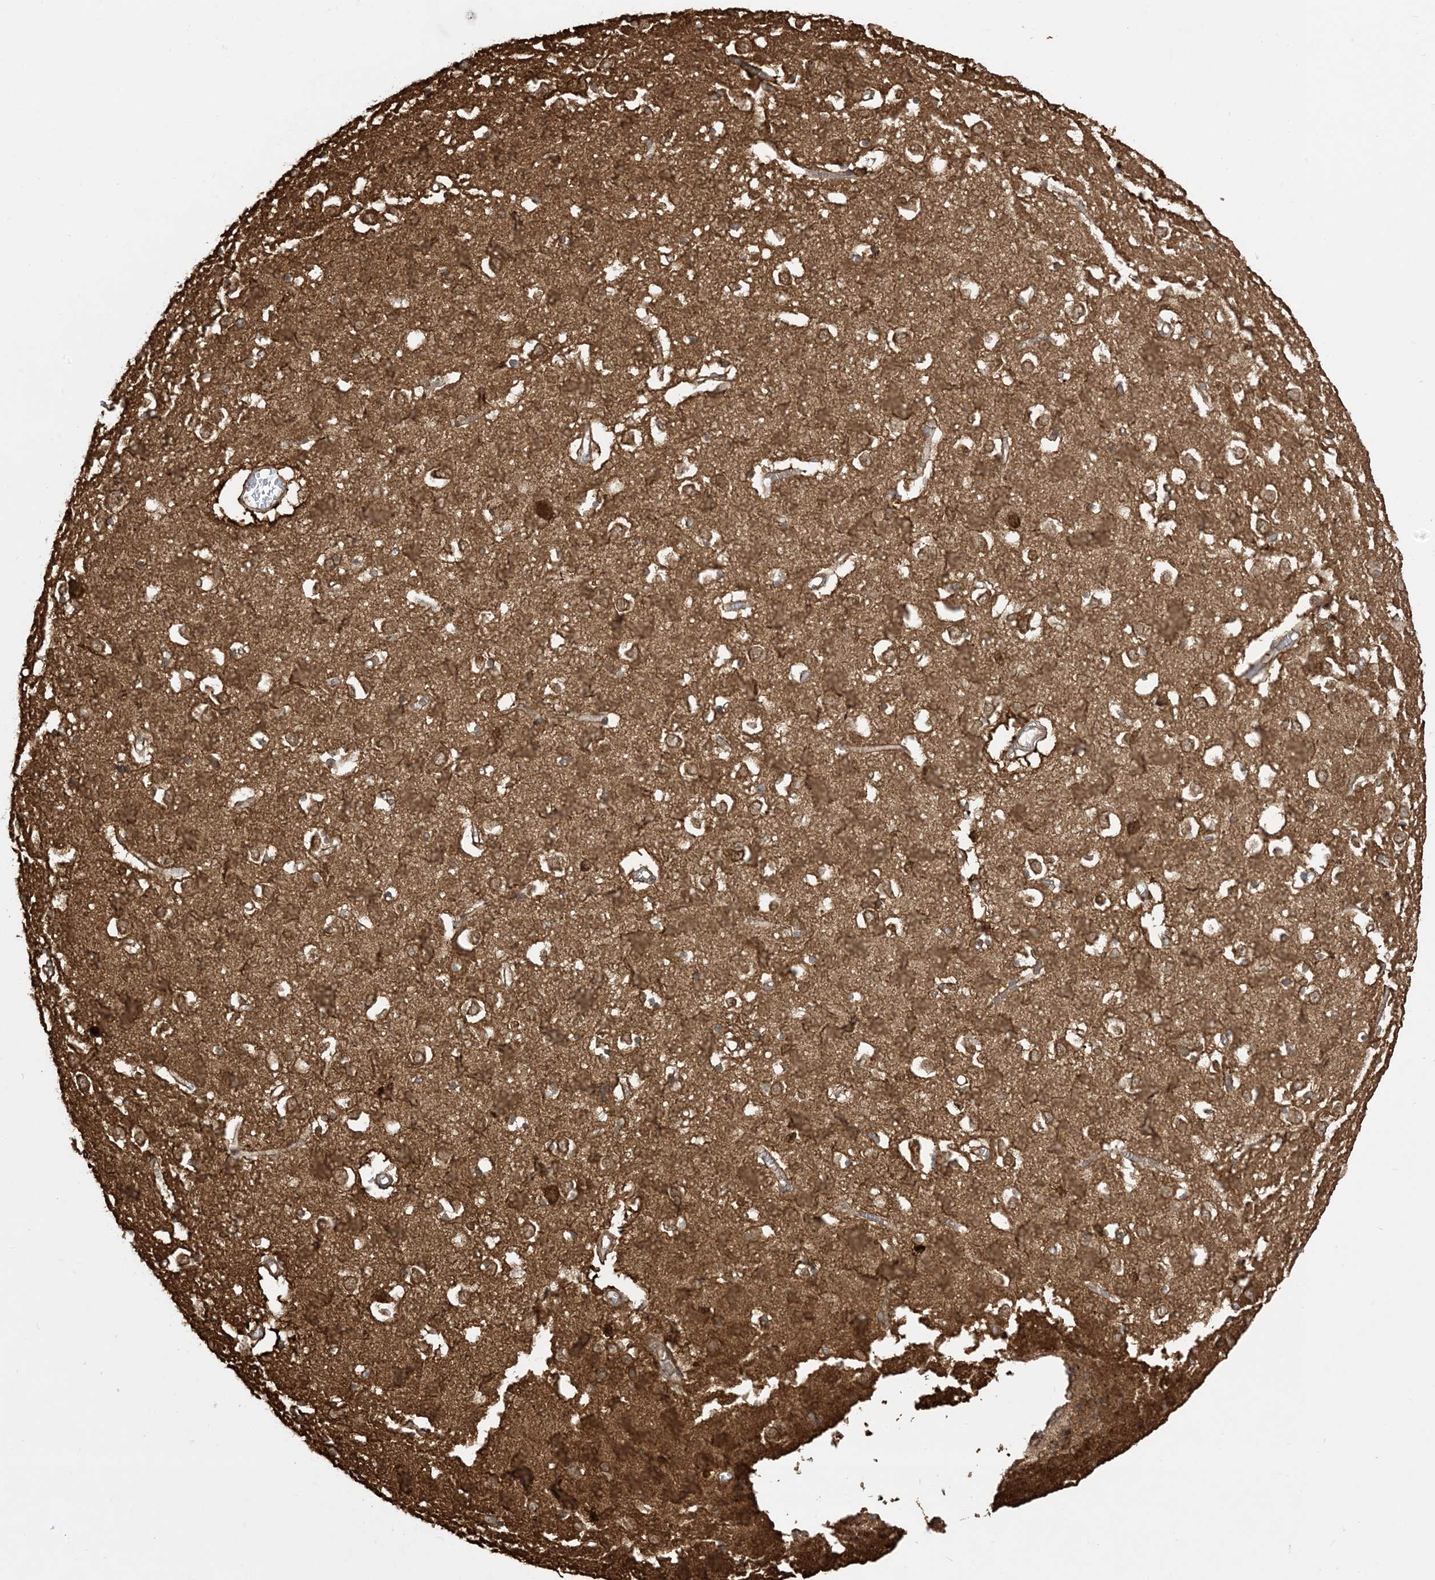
{"staining": {"intensity": "moderate", "quantity": ">75%", "location": "cytoplasmic/membranous"}, "tissue": "caudate", "cell_type": "Glial cells", "image_type": "normal", "snomed": [{"axis": "morphology", "description": "Normal tissue, NOS"}, {"axis": "topography", "description": "Lateral ventricle wall"}], "caption": "Immunohistochemistry image of benign caudate: human caudate stained using IHC exhibits medium levels of moderate protein expression localized specifically in the cytoplasmic/membranous of glial cells, appearing as a cytoplasmic/membranous brown color.", "gene": "SRP72", "patient": {"sex": "male", "age": 70}}